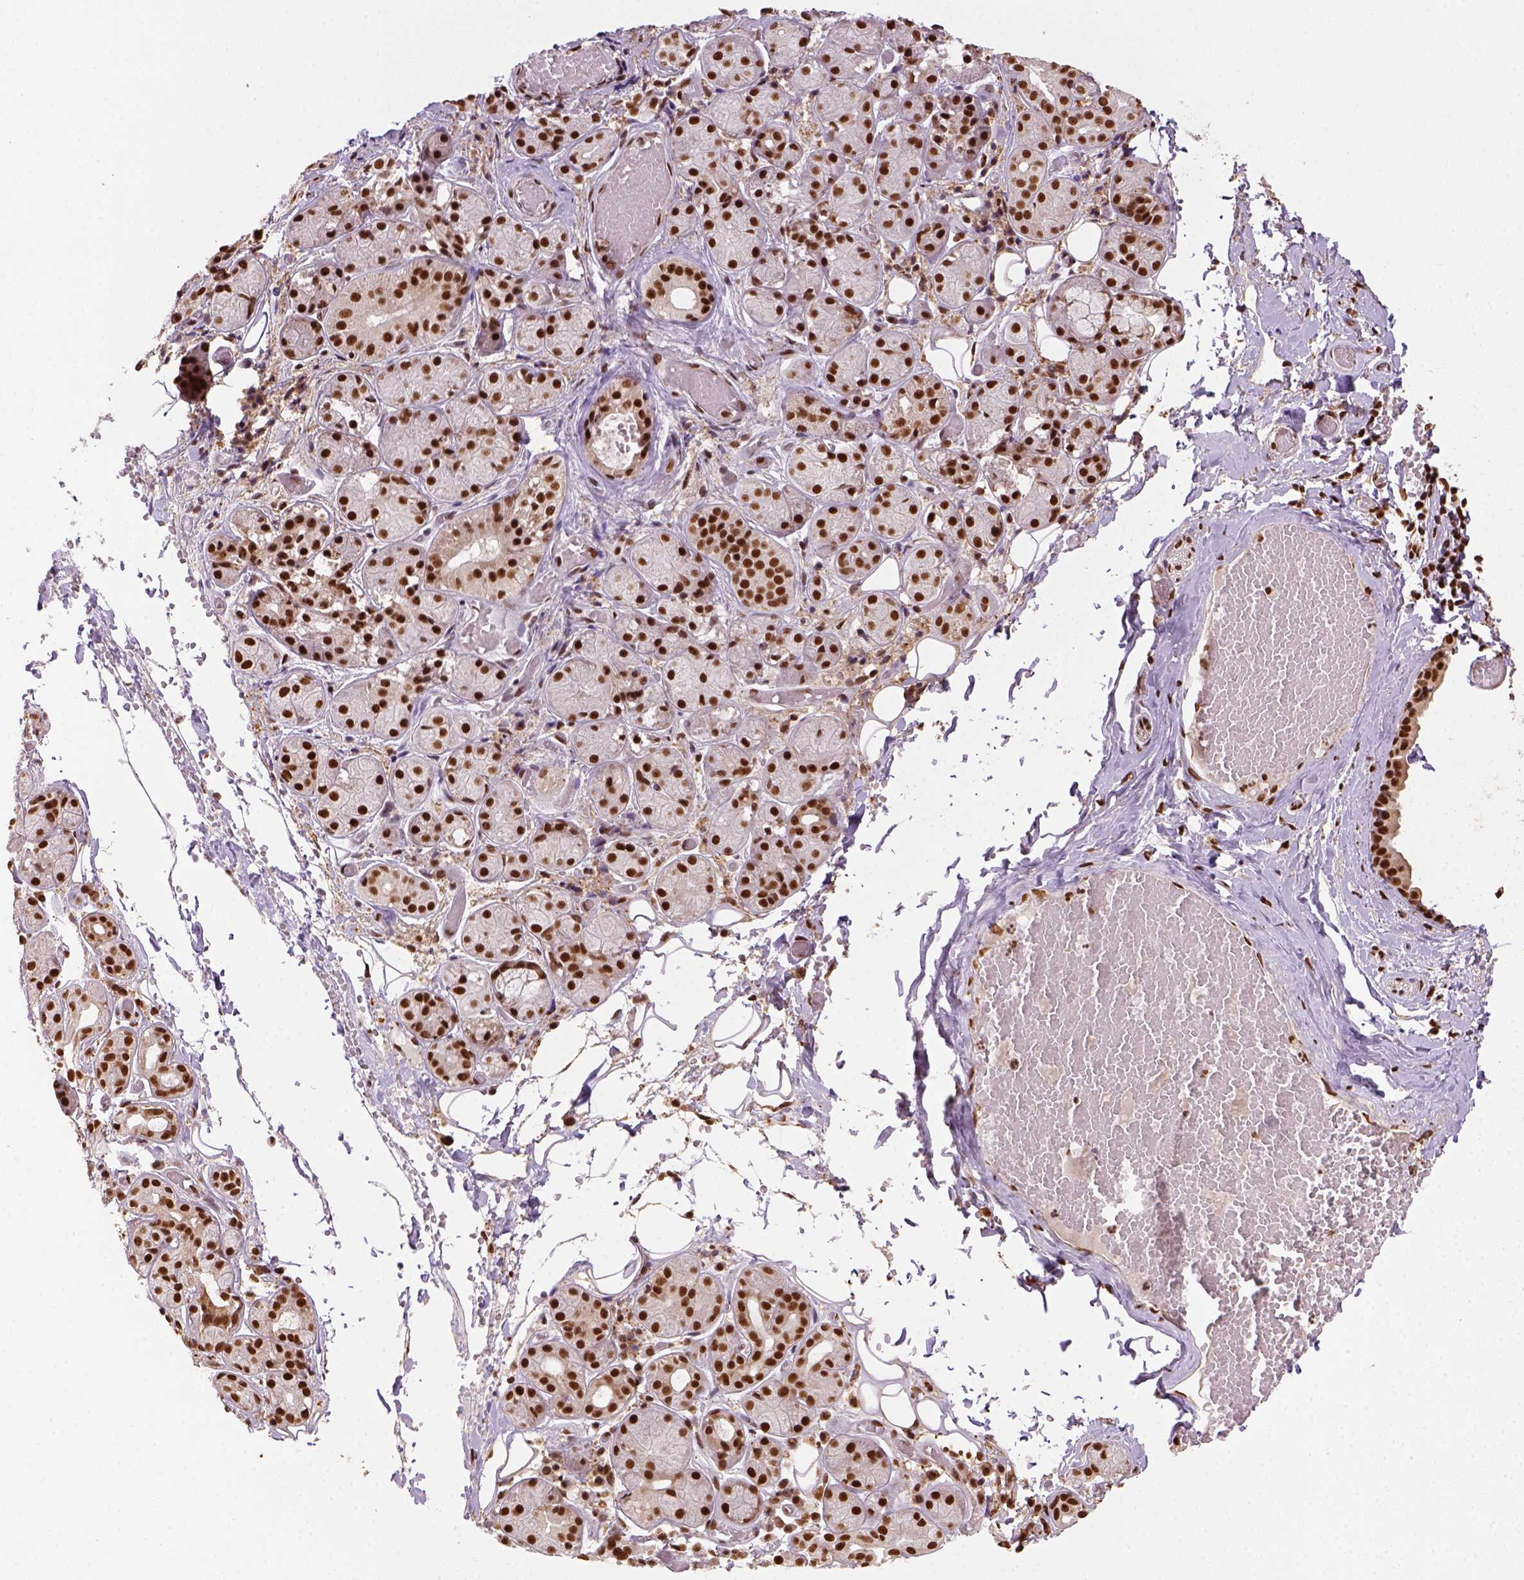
{"staining": {"intensity": "strong", "quantity": ">75%", "location": "nuclear"}, "tissue": "salivary gland", "cell_type": "Glandular cells", "image_type": "normal", "snomed": [{"axis": "morphology", "description": "Normal tissue, NOS"}, {"axis": "topography", "description": "Salivary gland"}, {"axis": "topography", "description": "Peripheral nerve tissue"}], "caption": "Protein analysis of benign salivary gland shows strong nuclear expression in approximately >75% of glandular cells.", "gene": "CCAR1", "patient": {"sex": "male", "age": 71}}